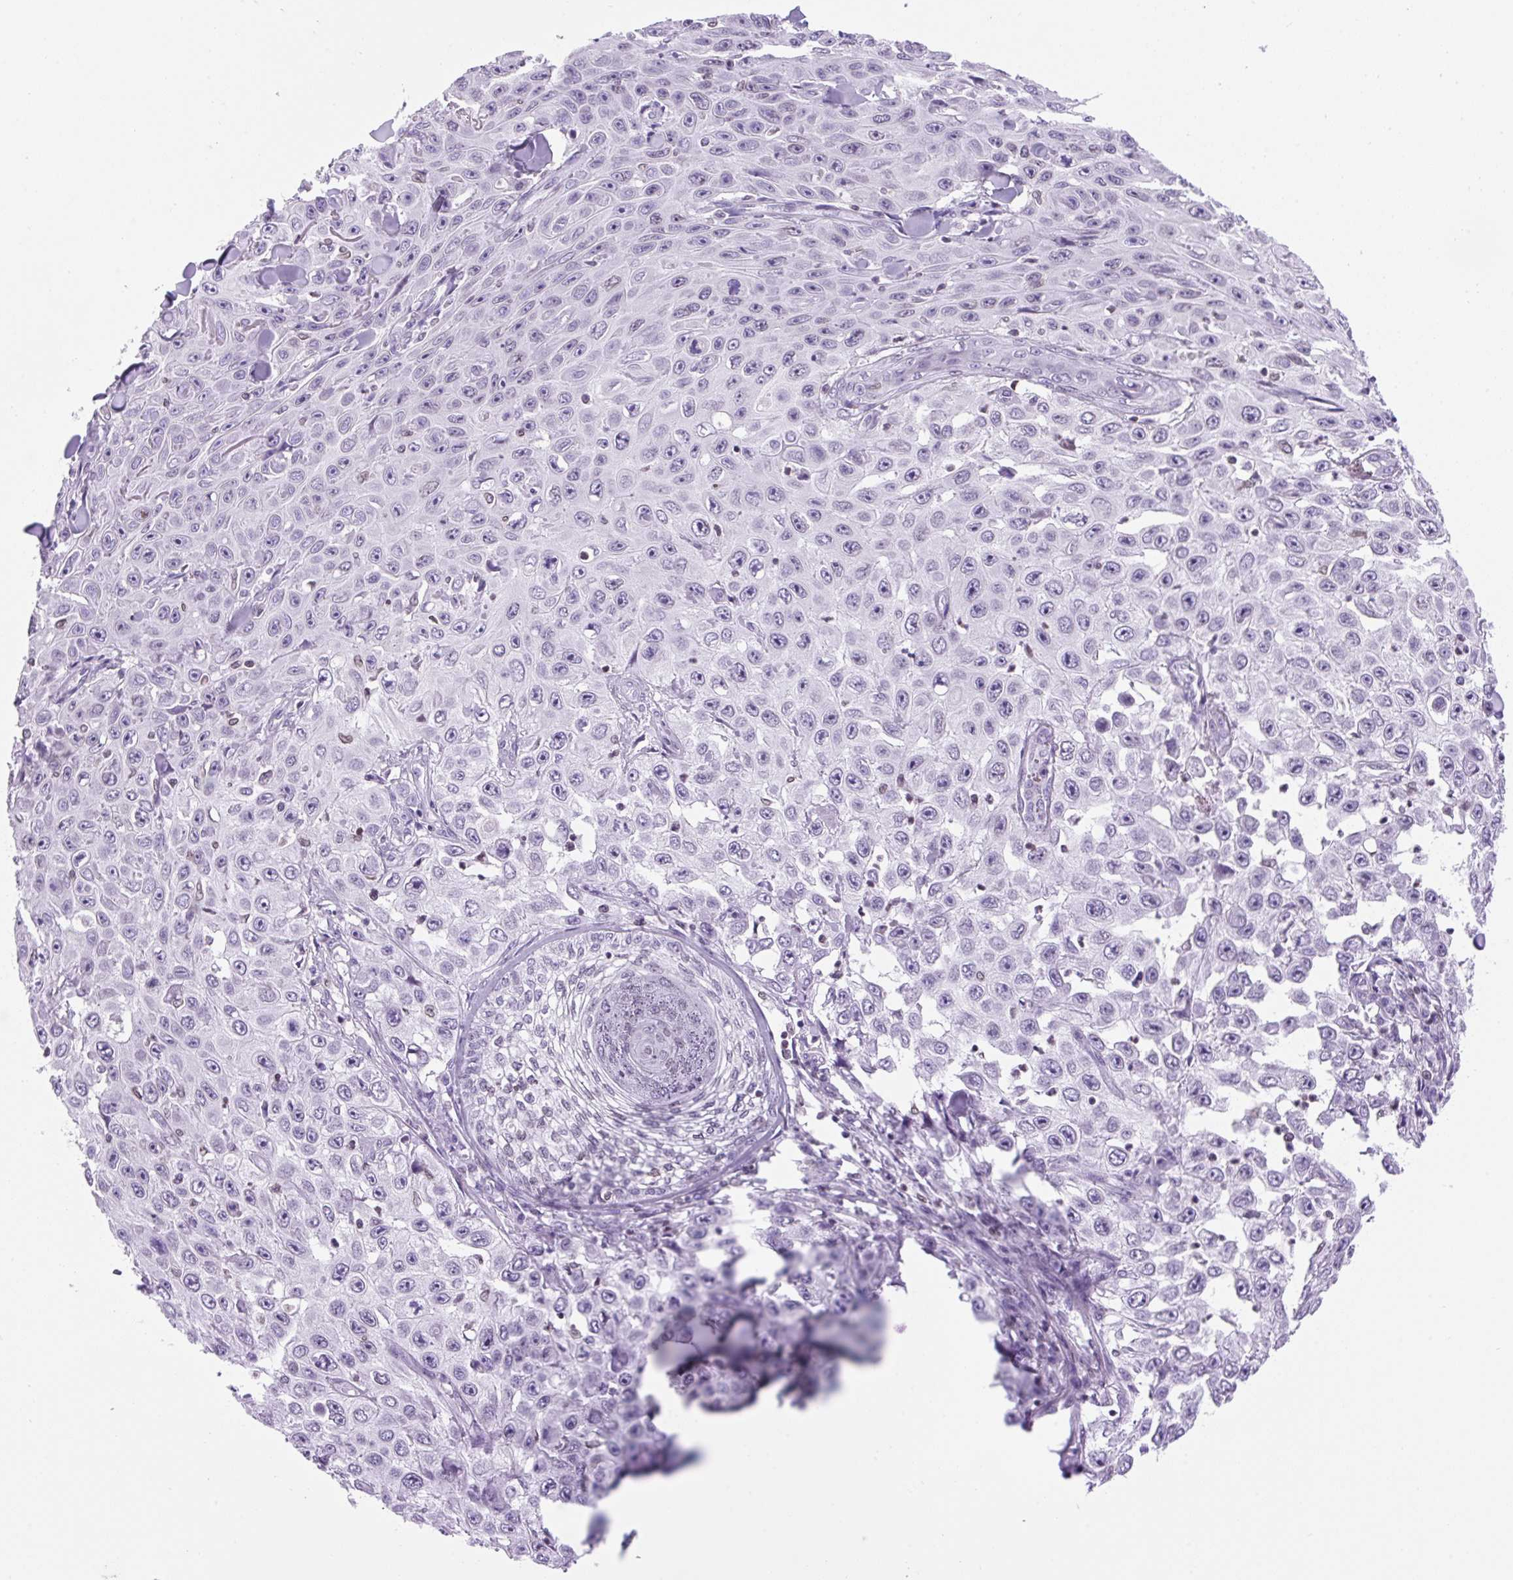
{"staining": {"intensity": "negative", "quantity": "none", "location": "none"}, "tissue": "skin cancer", "cell_type": "Tumor cells", "image_type": "cancer", "snomed": [{"axis": "morphology", "description": "Squamous cell carcinoma, NOS"}, {"axis": "topography", "description": "Skin"}], "caption": "Immunohistochemistry of human skin cancer (squamous cell carcinoma) demonstrates no expression in tumor cells.", "gene": "VPREB1", "patient": {"sex": "male", "age": 82}}